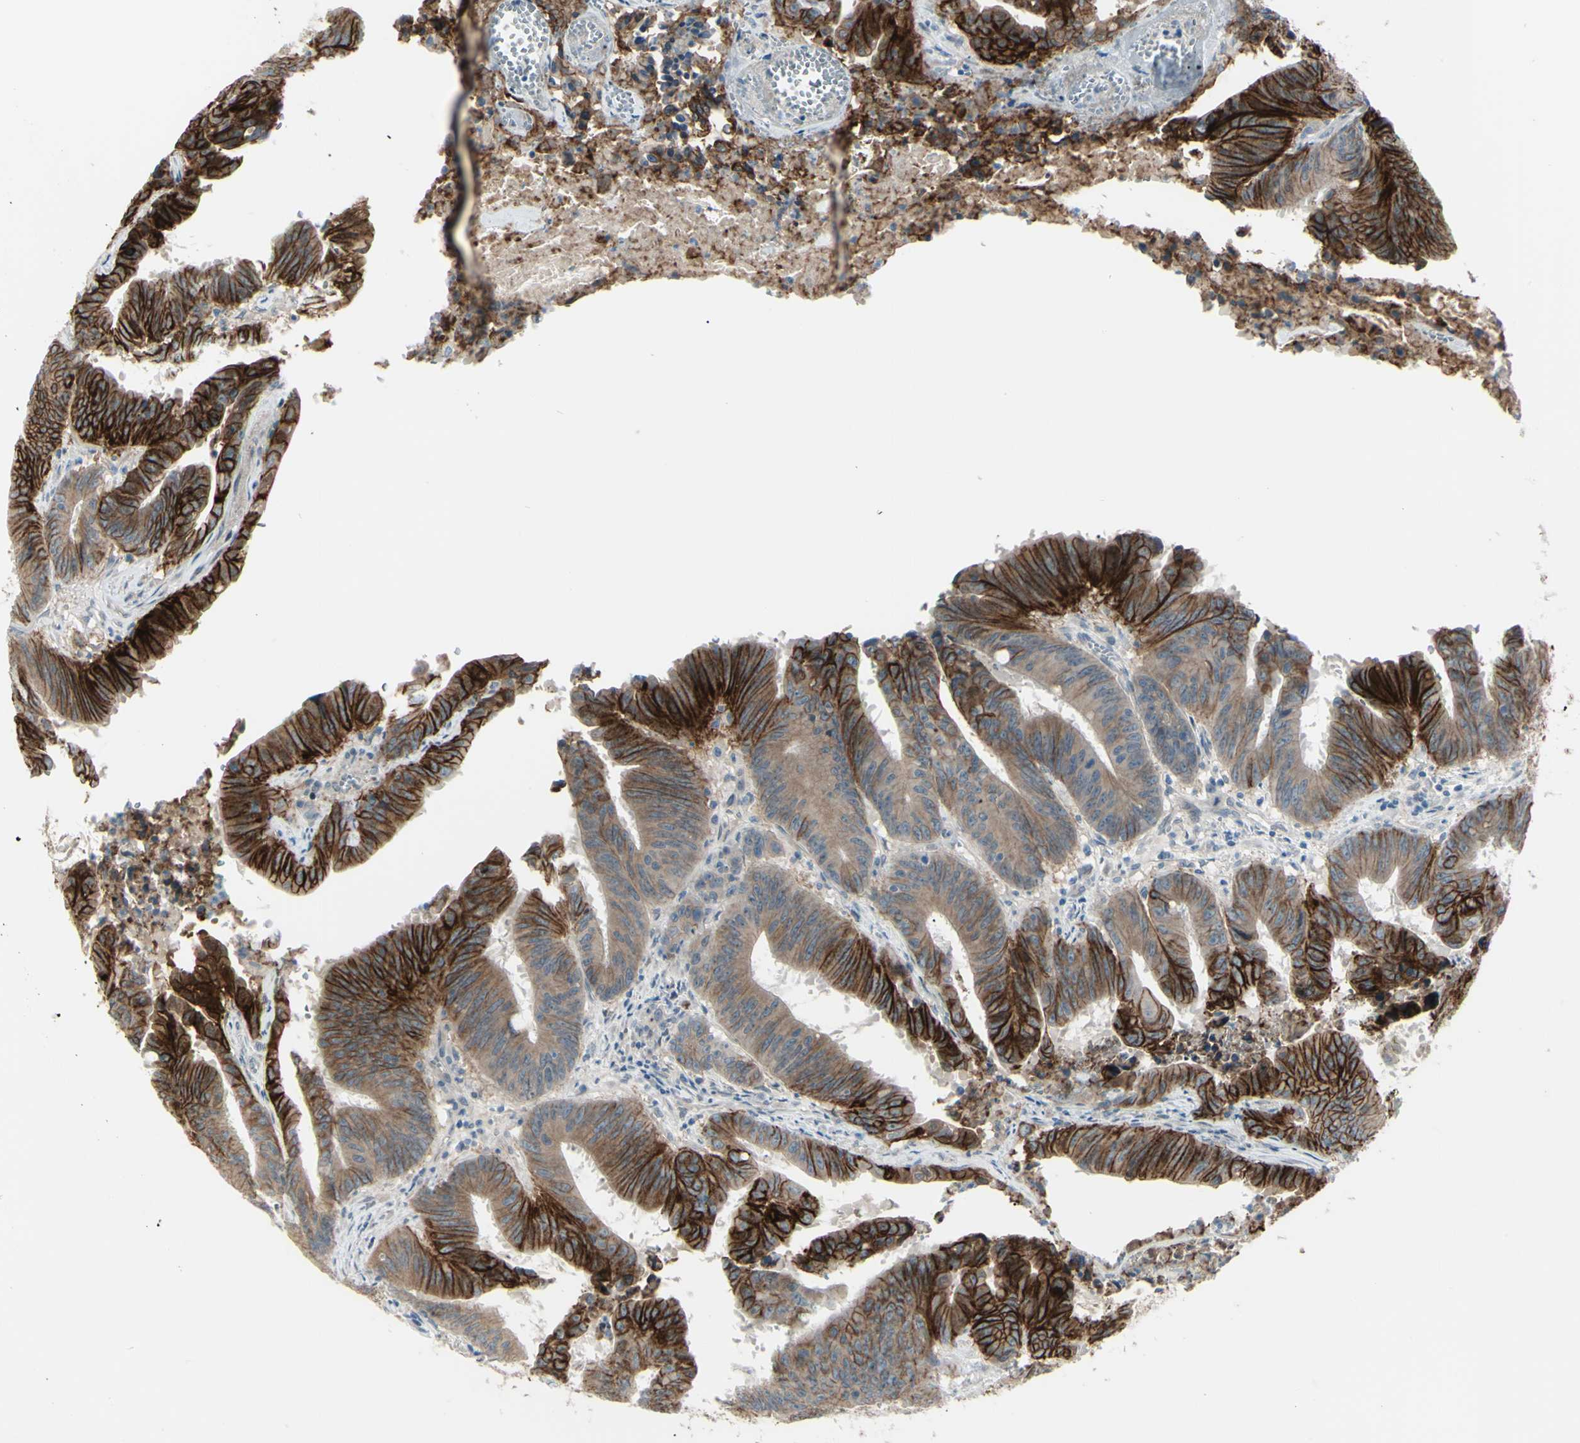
{"staining": {"intensity": "strong", "quantity": ">75%", "location": "cytoplasmic/membranous"}, "tissue": "colorectal cancer", "cell_type": "Tumor cells", "image_type": "cancer", "snomed": [{"axis": "morphology", "description": "Adenocarcinoma, NOS"}, {"axis": "topography", "description": "Colon"}], "caption": "Immunohistochemistry (IHC) (DAB) staining of colorectal cancer reveals strong cytoplasmic/membranous protein expression in approximately >75% of tumor cells. (DAB (3,3'-diaminobenzidine) IHC with brightfield microscopy, high magnification).", "gene": "LRRK1", "patient": {"sex": "male", "age": 45}}